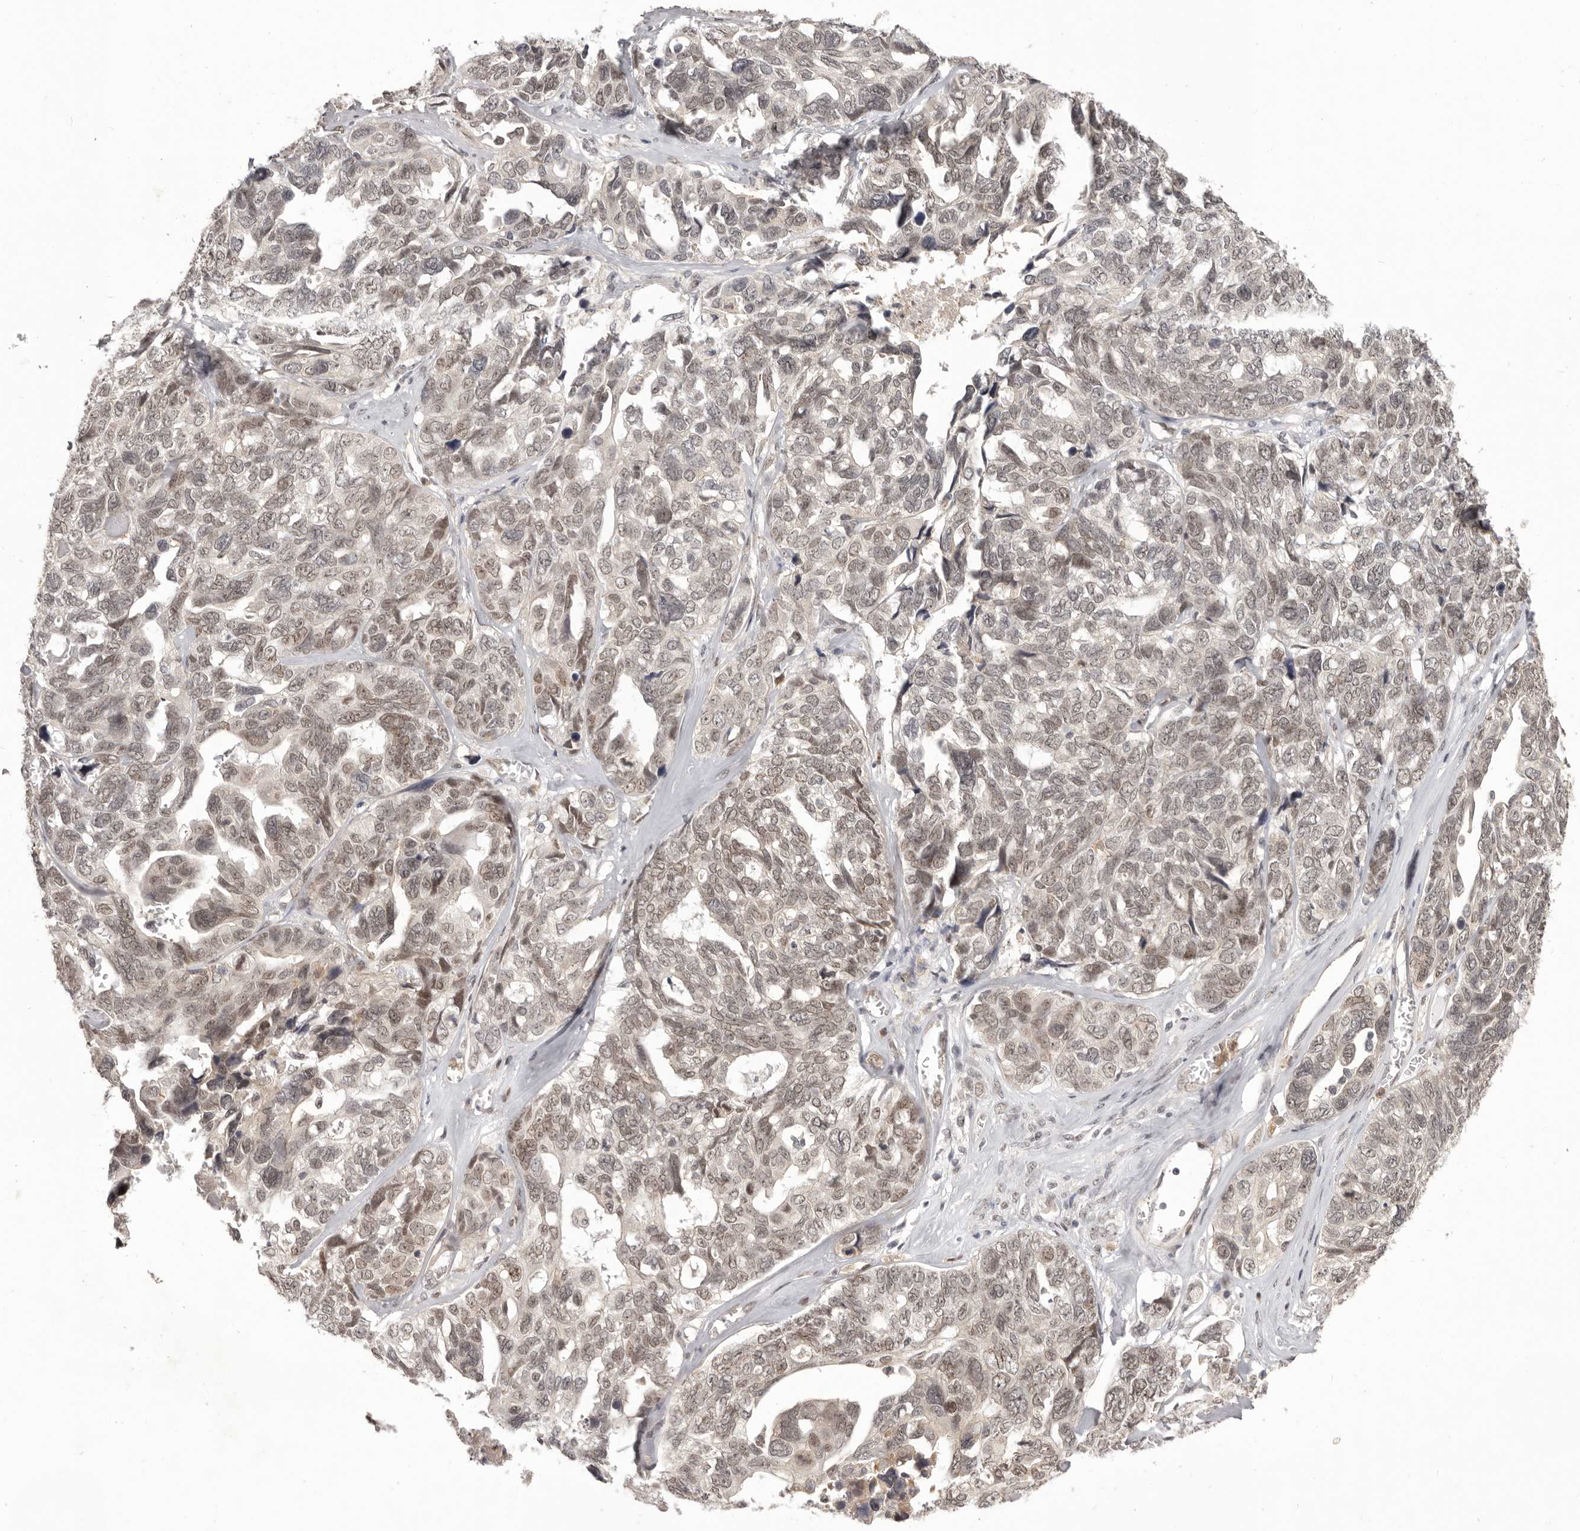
{"staining": {"intensity": "weak", "quantity": ">75%", "location": "cytoplasmic/membranous,nuclear"}, "tissue": "ovarian cancer", "cell_type": "Tumor cells", "image_type": "cancer", "snomed": [{"axis": "morphology", "description": "Cystadenocarcinoma, serous, NOS"}, {"axis": "topography", "description": "Ovary"}], "caption": "DAB immunohistochemical staining of ovarian serous cystadenocarcinoma demonstrates weak cytoplasmic/membranous and nuclear protein expression in approximately >75% of tumor cells.", "gene": "RNF2", "patient": {"sex": "female", "age": 79}}